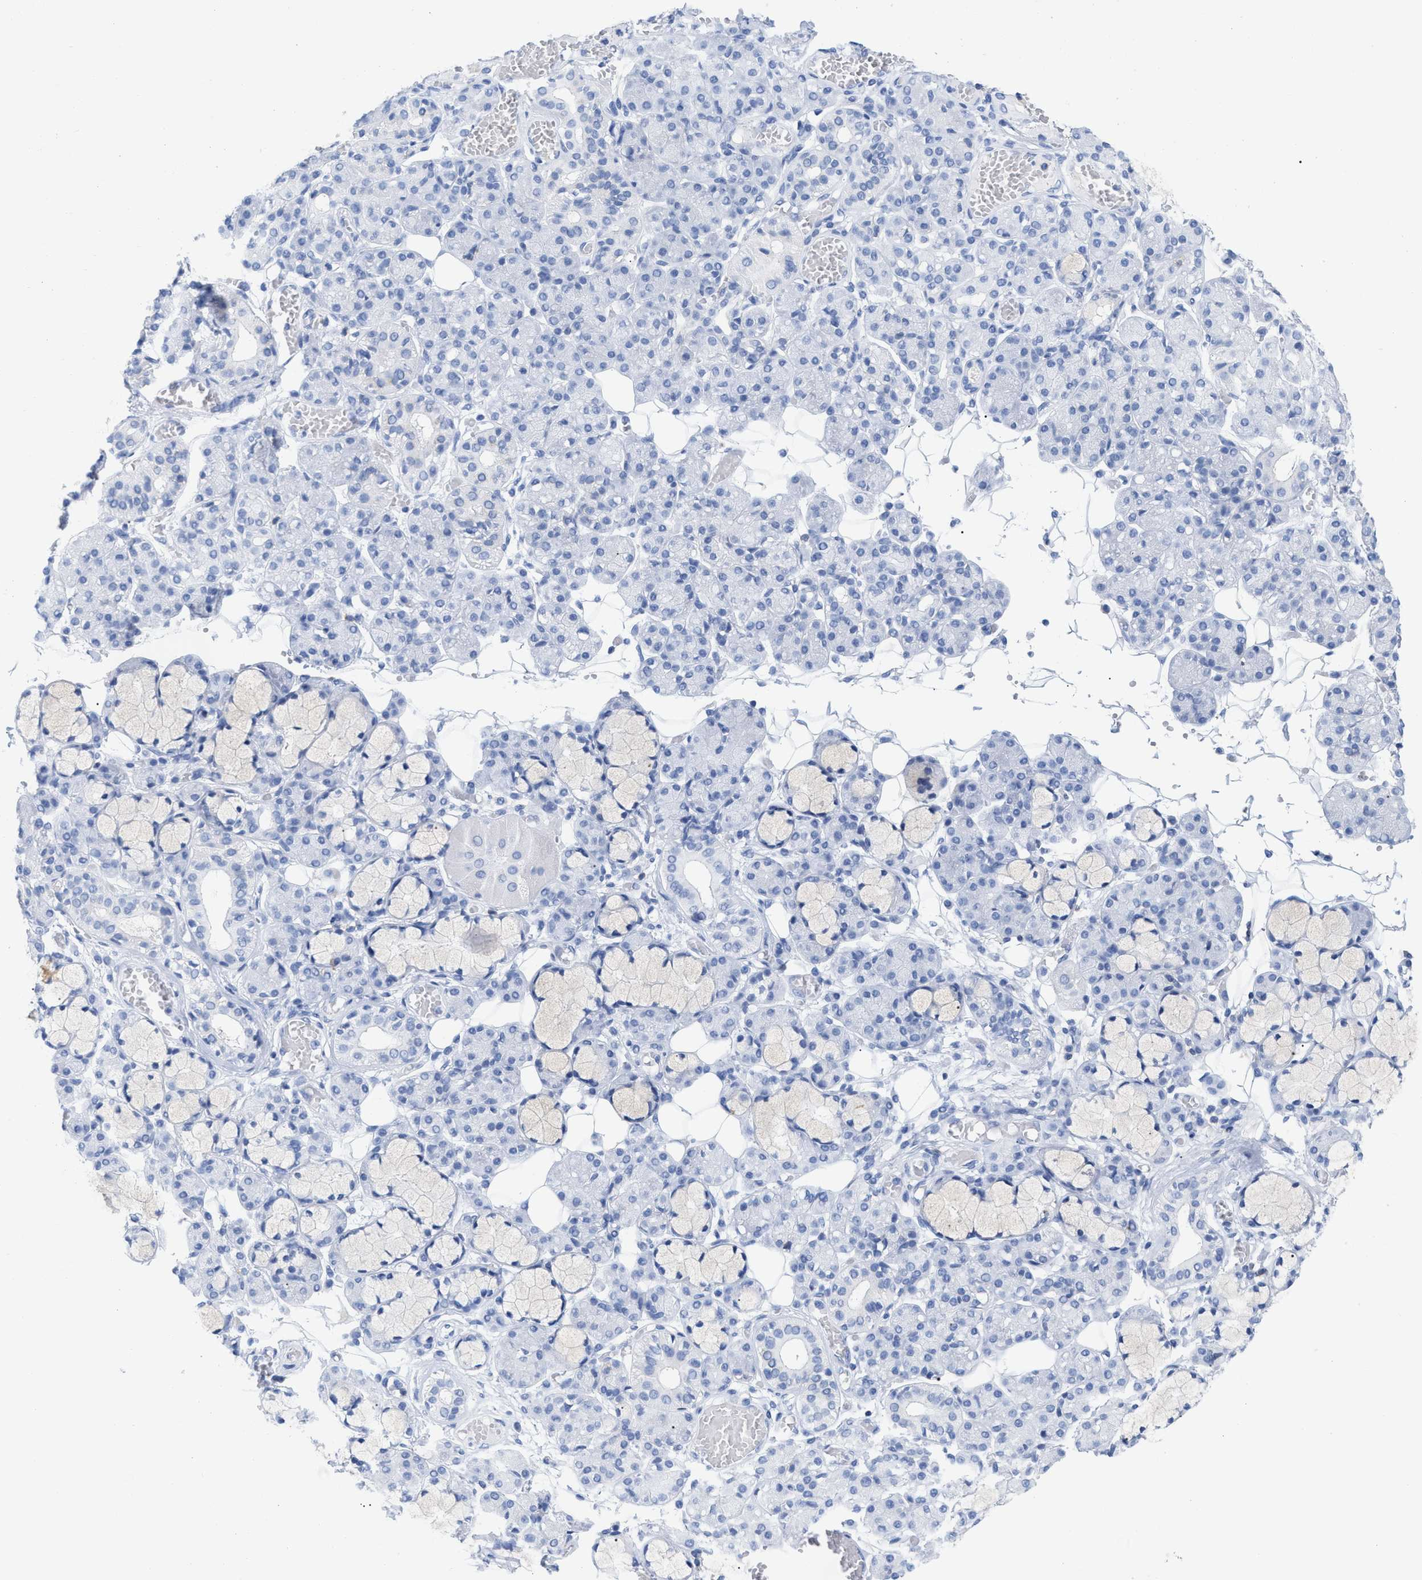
{"staining": {"intensity": "negative", "quantity": "none", "location": "none"}, "tissue": "salivary gland", "cell_type": "Glandular cells", "image_type": "normal", "snomed": [{"axis": "morphology", "description": "Normal tissue, NOS"}, {"axis": "topography", "description": "Salivary gland"}], "caption": "DAB immunohistochemical staining of unremarkable human salivary gland shows no significant positivity in glandular cells.", "gene": "CD5", "patient": {"sex": "male", "age": 63}}